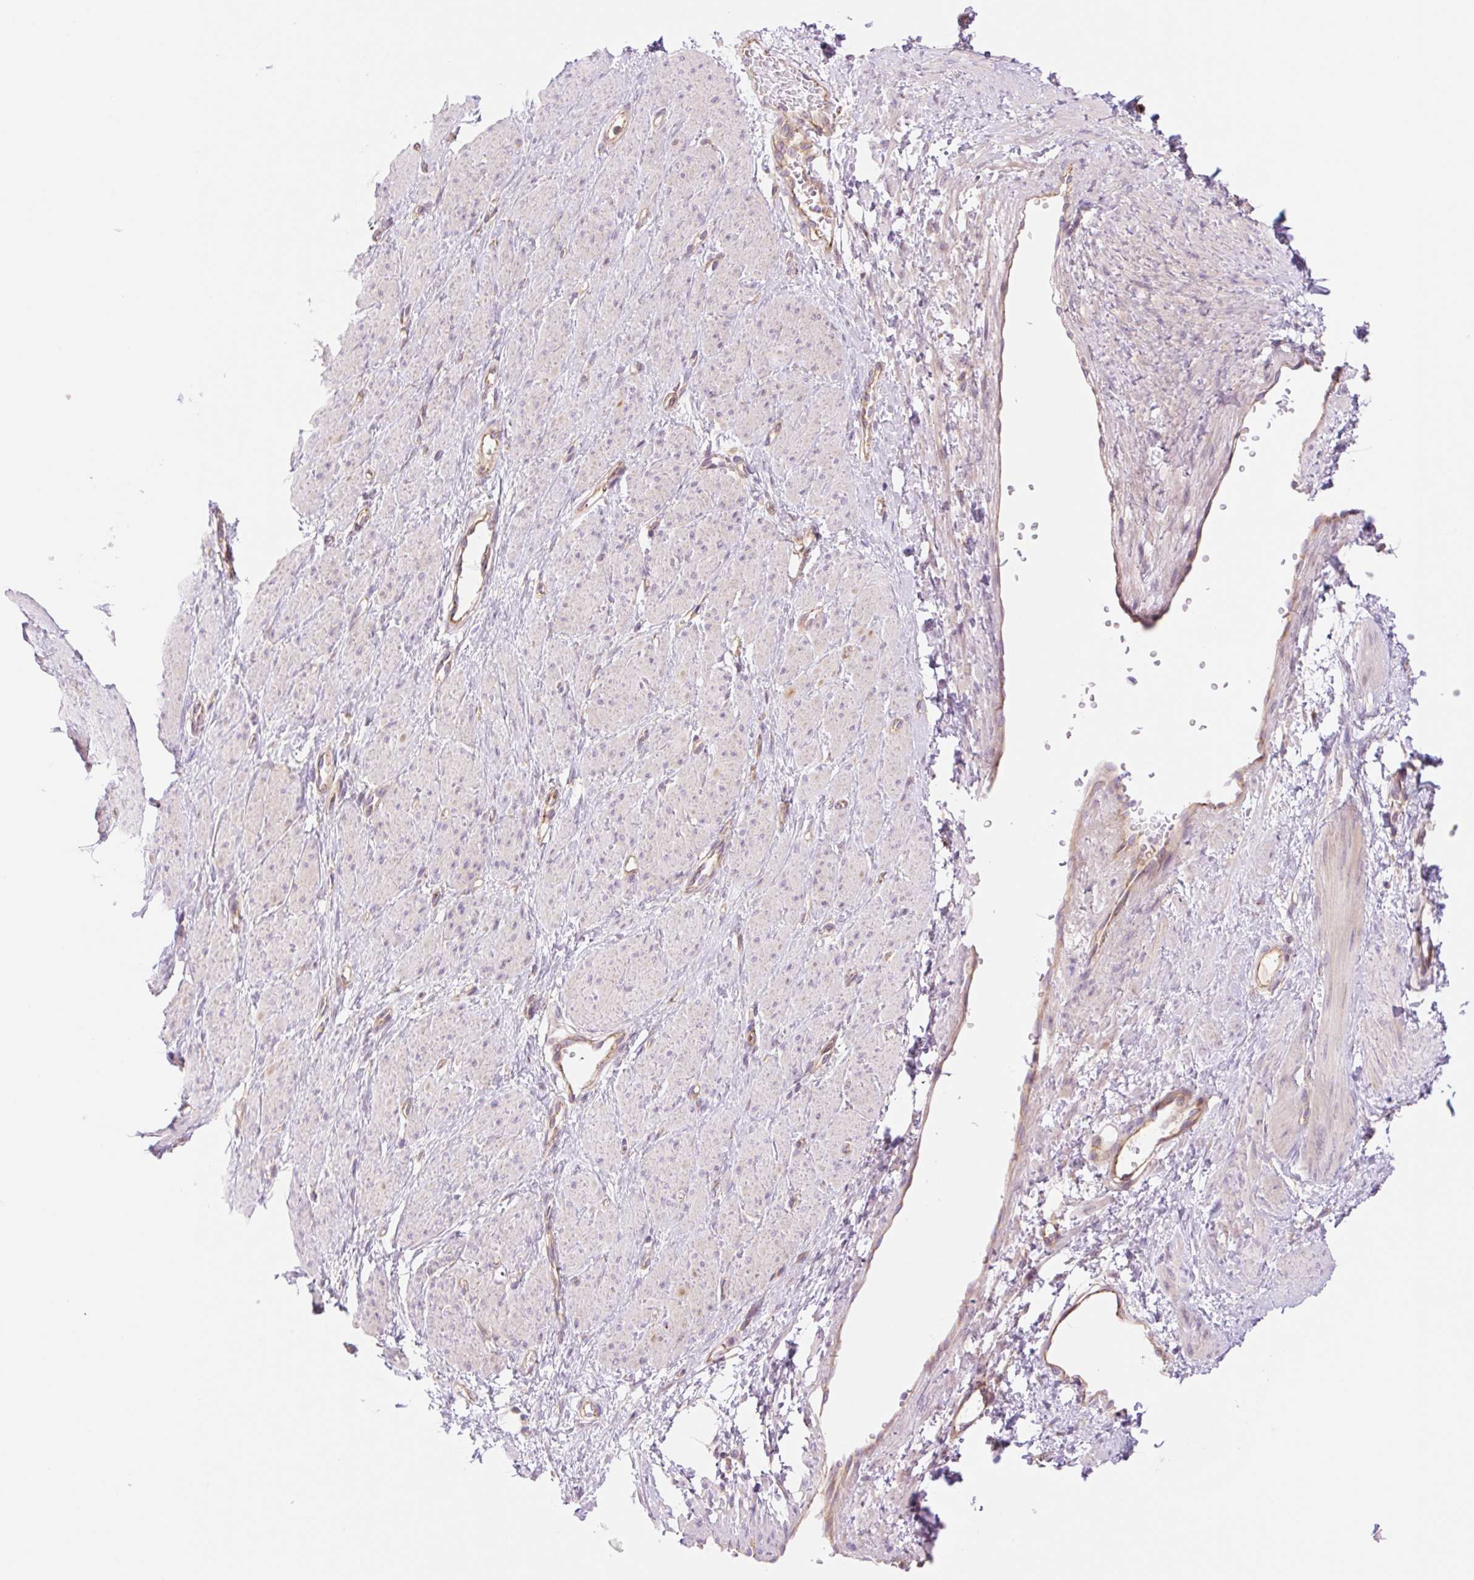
{"staining": {"intensity": "negative", "quantity": "none", "location": "none"}, "tissue": "smooth muscle", "cell_type": "Smooth muscle cells", "image_type": "normal", "snomed": [{"axis": "morphology", "description": "Normal tissue, NOS"}, {"axis": "topography", "description": "Smooth muscle"}, {"axis": "topography", "description": "Uterus"}], "caption": "Smooth muscle cells show no significant positivity in benign smooth muscle. (Immunohistochemistry (ihc), brightfield microscopy, high magnification).", "gene": "NLRP5", "patient": {"sex": "female", "age": 39}}